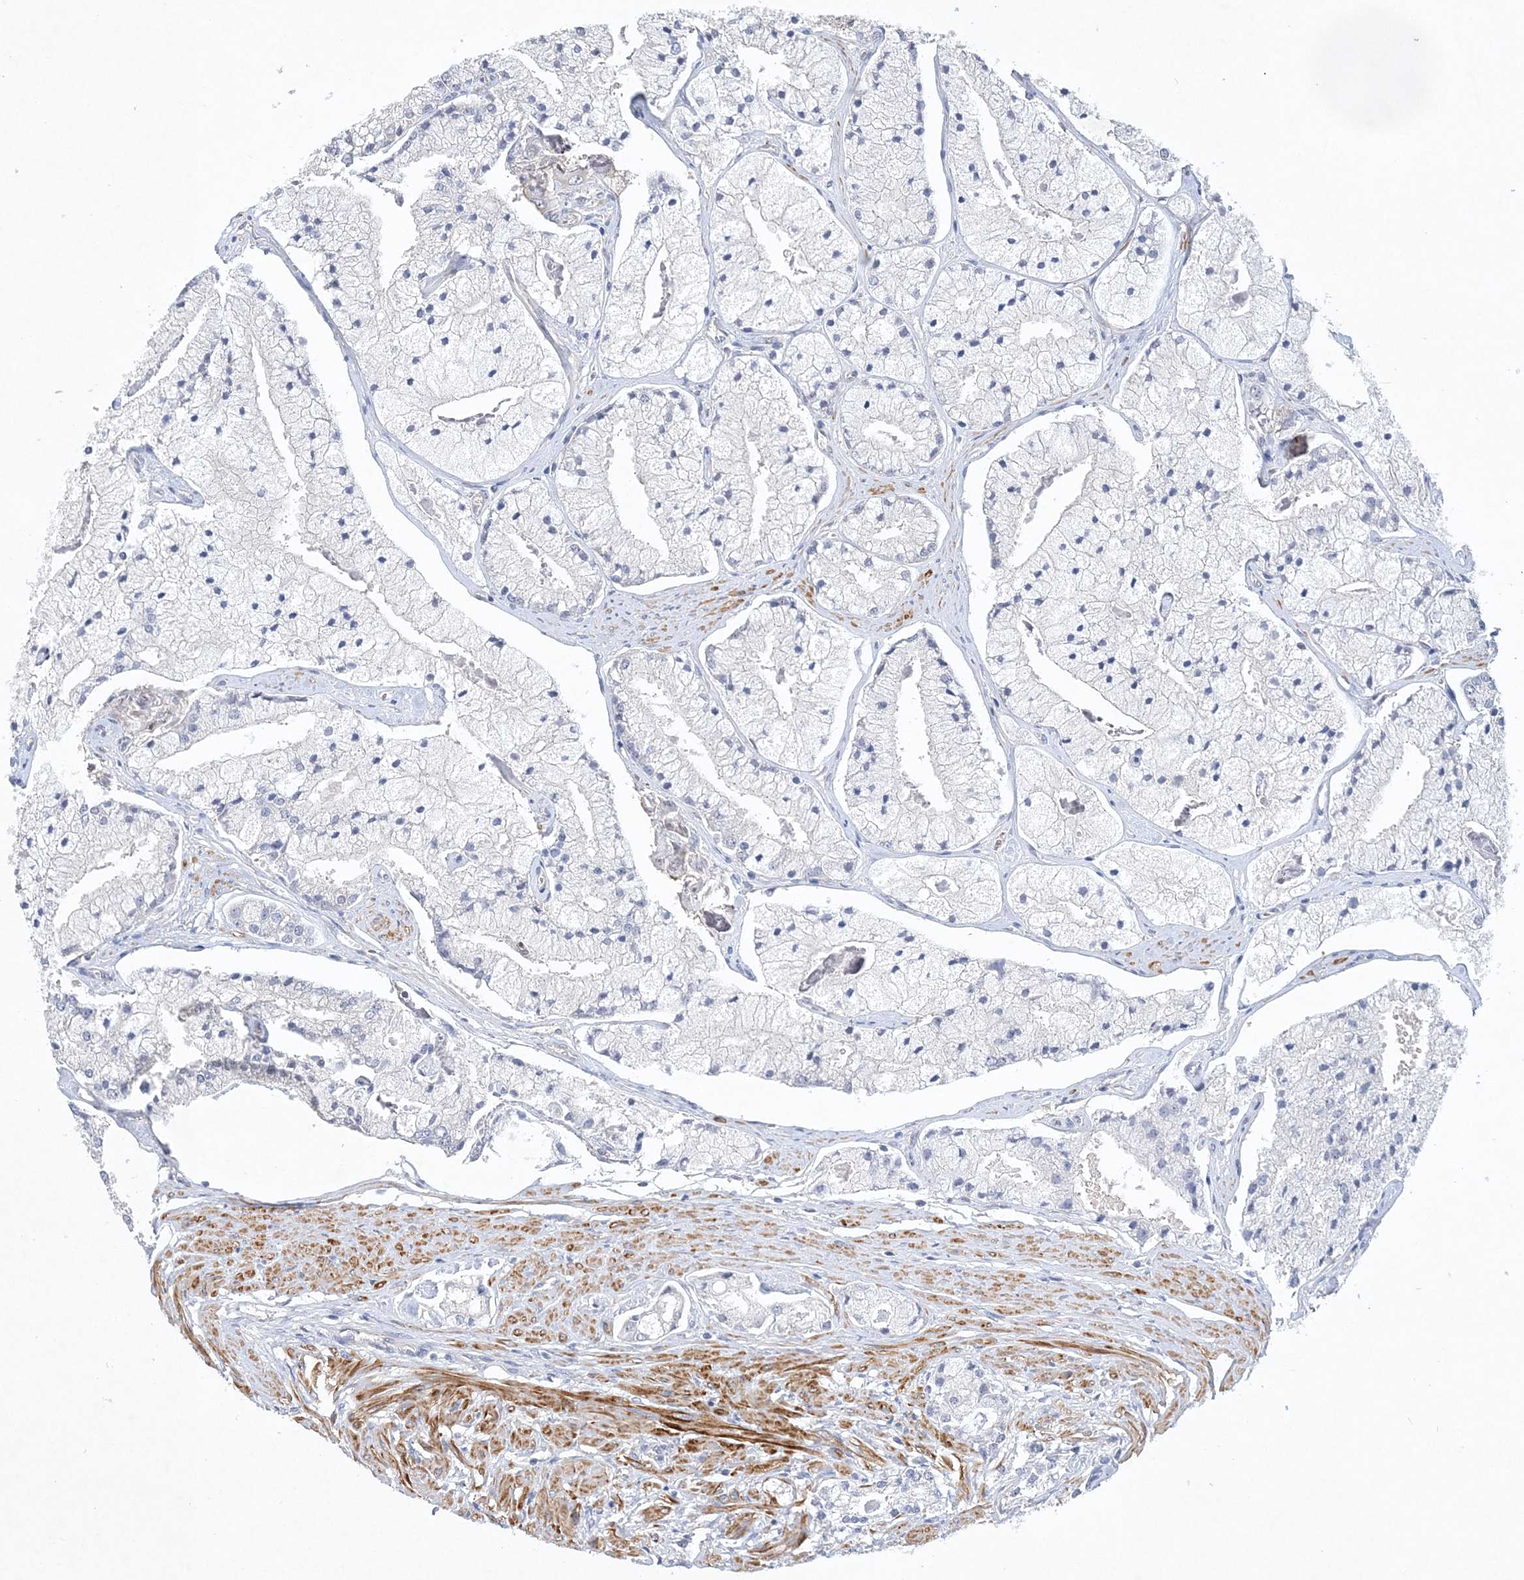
{"staining": {"intensity": "negative", "quantity": "none", "location": "none"}, "tissue": "prostate cancer", "cell_type": "Tumor cells", "image_type": "cancer", "snomed": [{"axis": "morphology", "description": "Adenocarcinoma, High grade"}, {"axis": "topography", "description": "Prostate"}], "caption": "A high-resolution histopathology image shows immunohistochemistry staining of adenocarcinoma (high-grade) (prostate), which exhibits no significant expression in tumor cells.", "gene": "MAP4K5", "patient": {"sex": "male", "age": 50}}